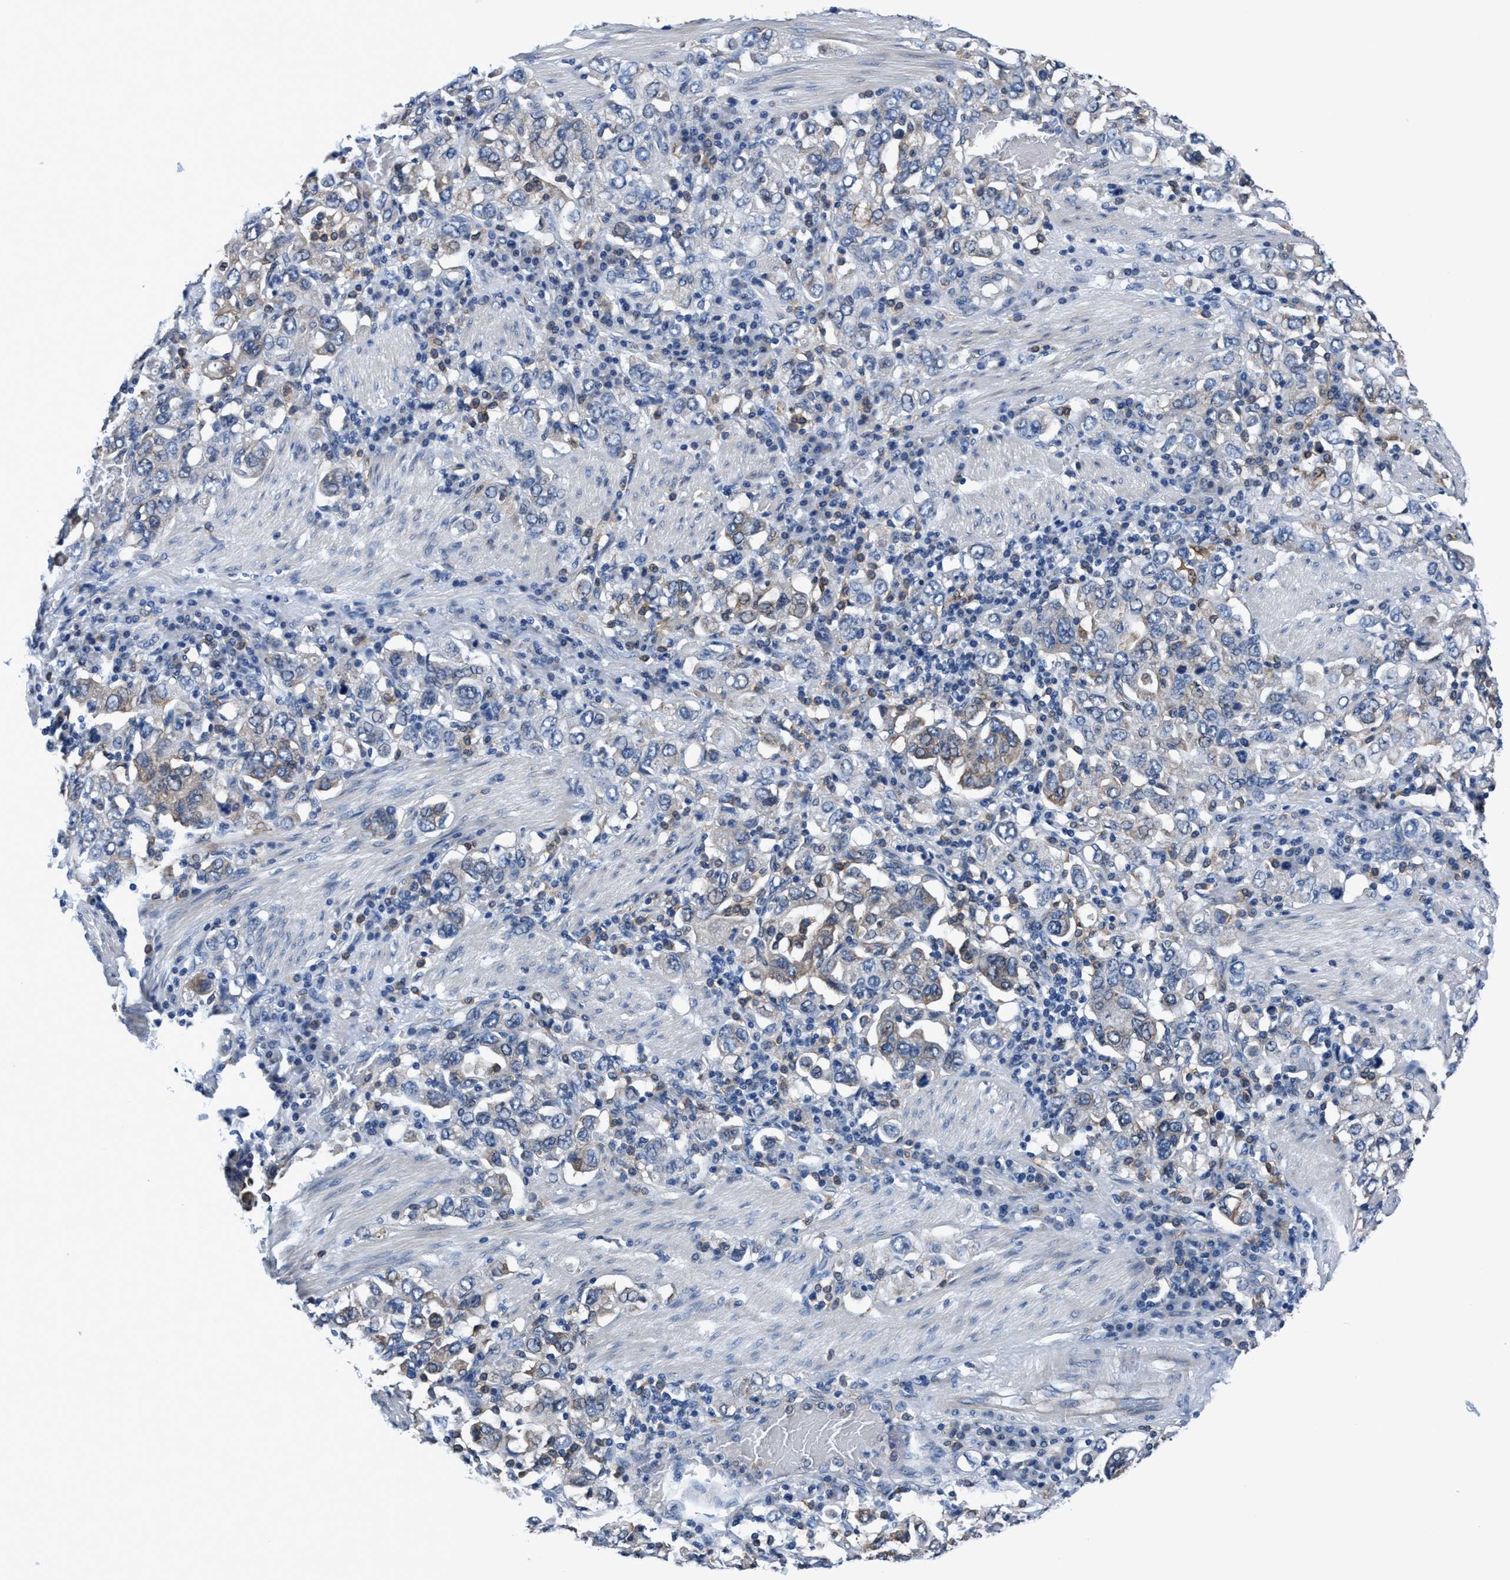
{"staining": {"intensity": "weak", "quantity": "25%-75%", "location": "cytoplasmic/membranous"}, "tissue": "stomach cancer", "cell_type": "Tumor cells", "image_type": "cancer", "snomed": [{"axis": "morphology", "description": "Adenocarcinoma, NOS"}, {"axis": "topography", "description": "Stomach, upper"}], "caption": "Immunohistochemistry (IHC) (DAB (3,3'-diaminobenzidine)) staining of stomach cancer shows weak cytoplasmic/membranous protein positivity in about 25%-75% of tumor cells.", "gene": "TMEM94", "patient": {"sex": "male", "age": 62}}